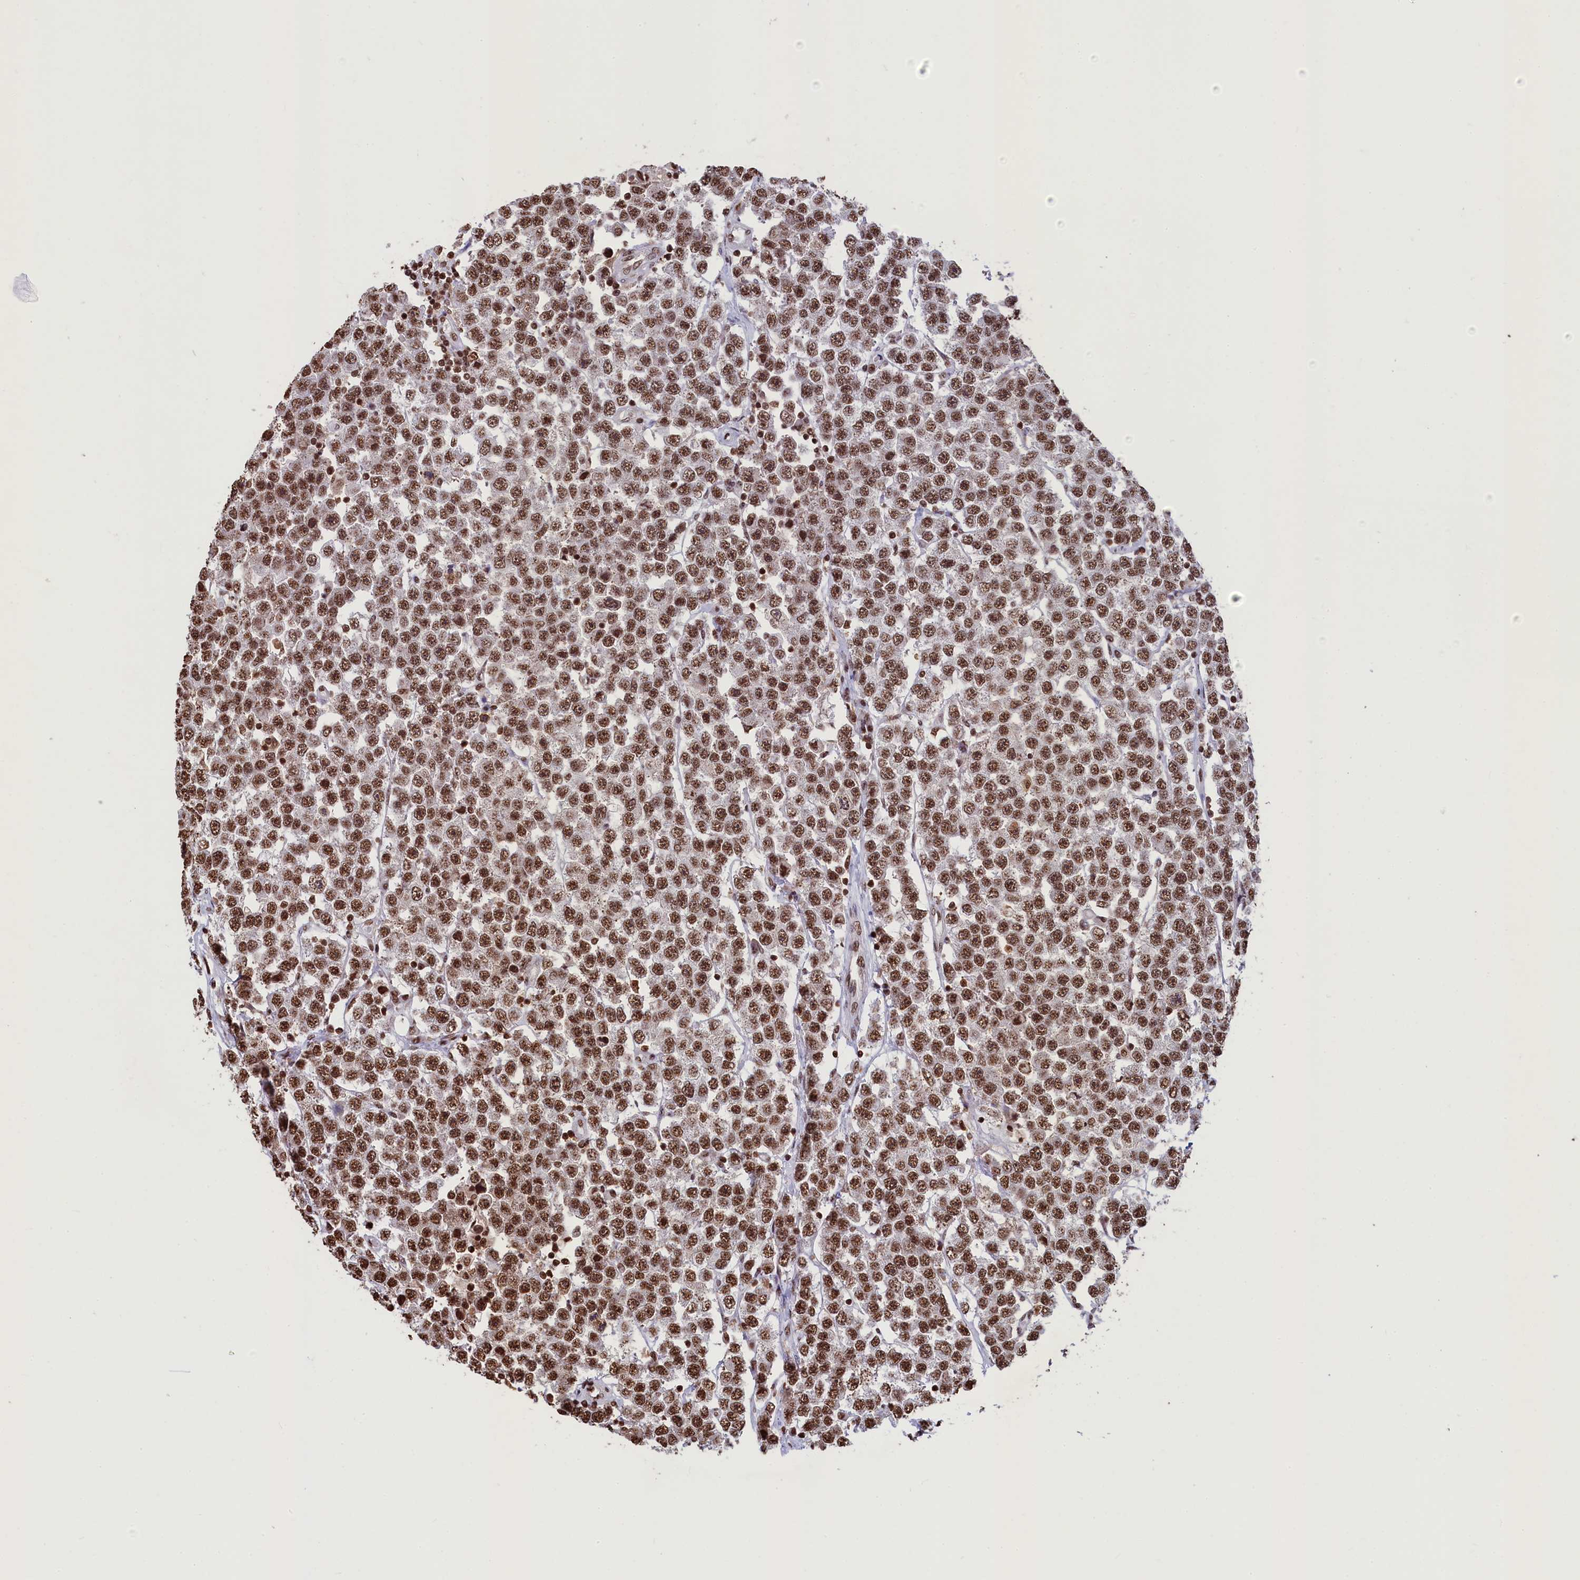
{"staining": {"intensity": "strong", "quantity": ">75%", "location": "nuclear"}, "tissue": "testis cancer", "cell_type": "Tumor cells", "image_type": "cancer", "snomed": [{"axis": "morphology", "description": "Seminoma, NOS"}, {"axis": "topography", "description": "Testis"}], "caption": "Seminoma (testis) stained for a protein displays strong nuclear positivity in tumor cells. The protein is stained brown, and the nuclei are stained in blue (DAB IHC with brightfield microscopy, high magnification).", "gene": "SNRPD2", "patient": {"sex": "male", "age": 28}}